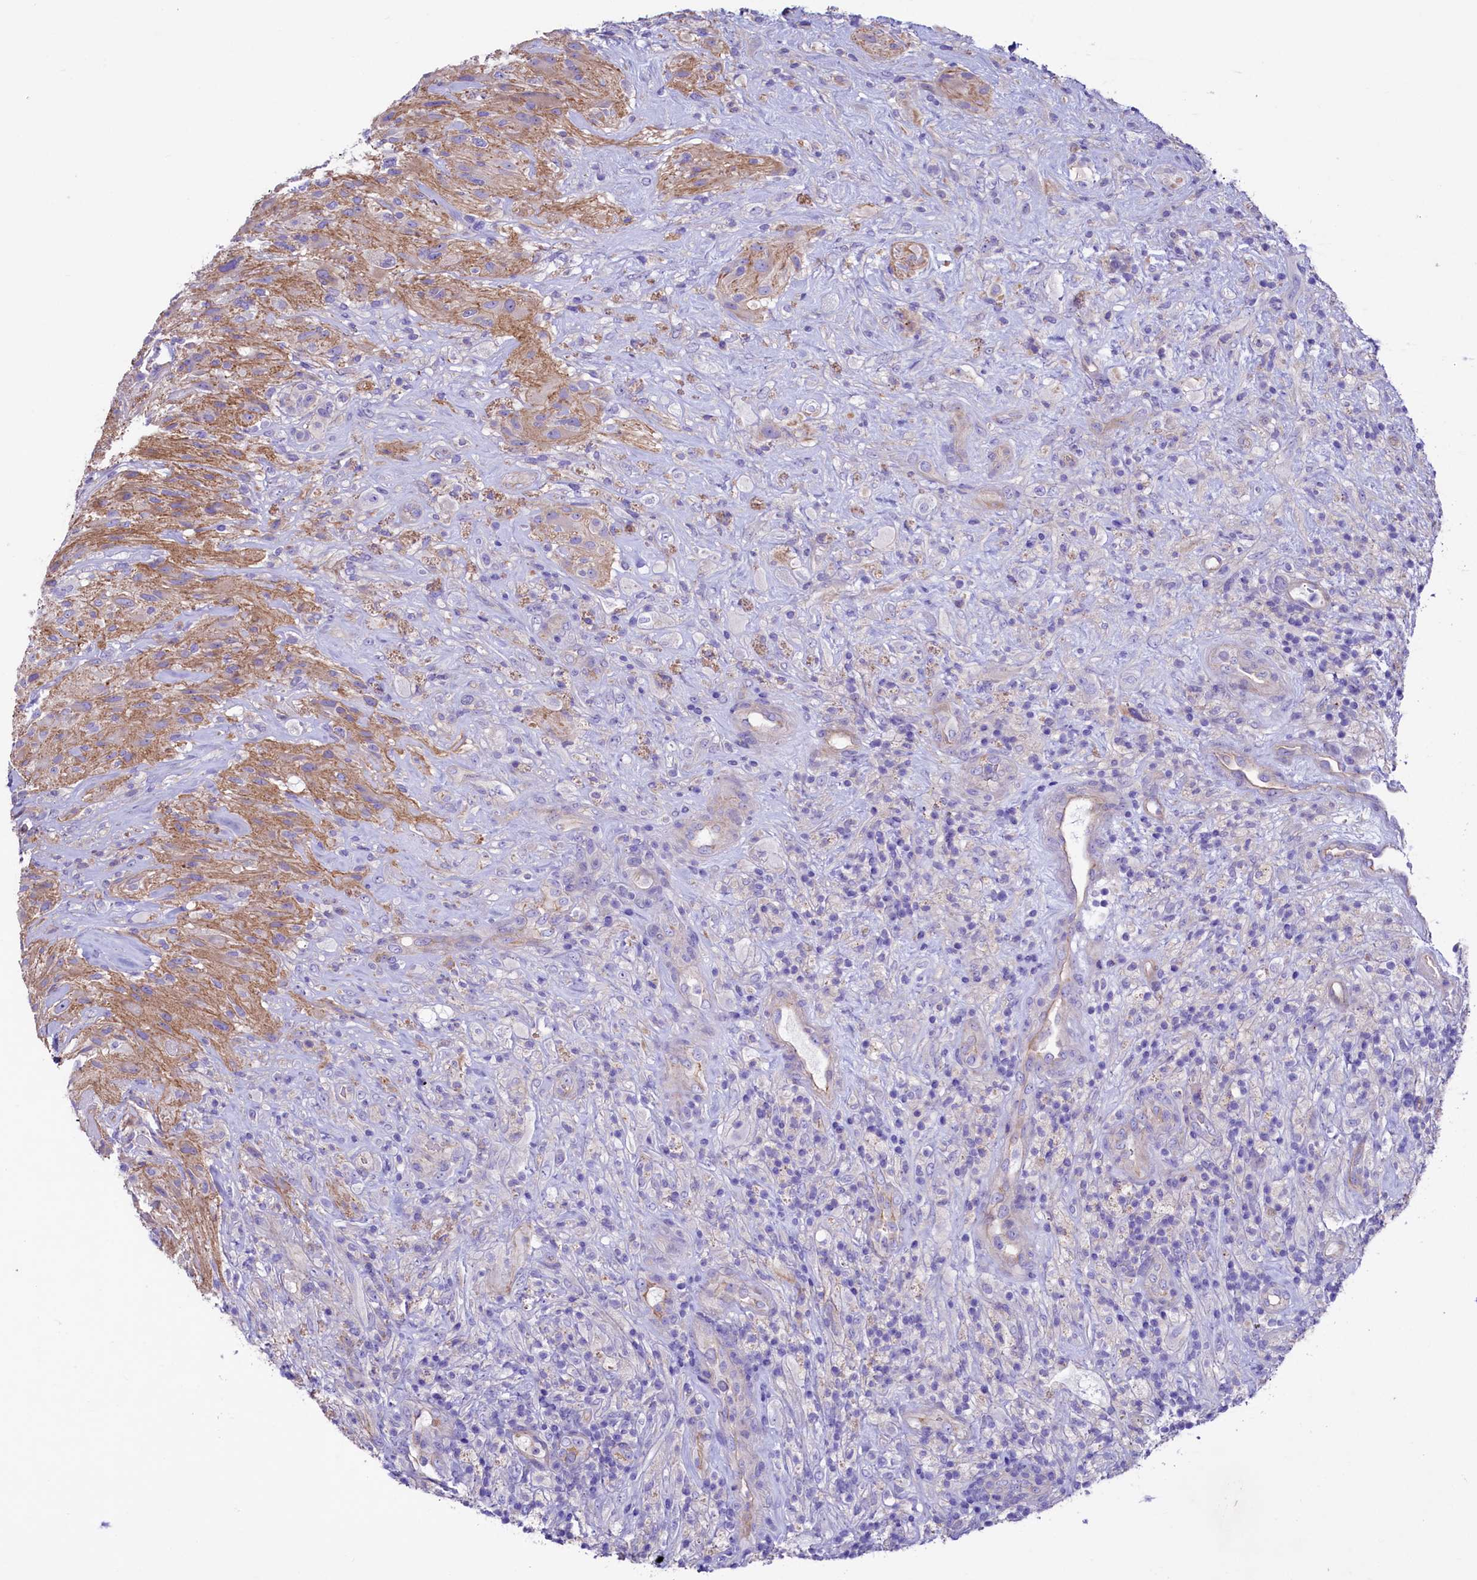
{"staining": {"intensity": "negative", "quantity": "none", "location": "none"}, "tissue": "glioma", "cell_type": "Tumor cells", "image_type": "cancer", "snomed": [{"axis": "morphology", "description": "Glioma, malignant, High grade"}, {"axis": "topography", "description": "Brain"}], "caption": "A high-resolution micrograph shows immunohistochemistry staining of malignant glioma (high-grade), which displays no significant positivity in tumor cells. (DAB (3,3'-diaminobenzidine) IHC with hematoxylin counter stain).", "gene": "SLF1", "patient": {"sex": "male", "age": 69}}